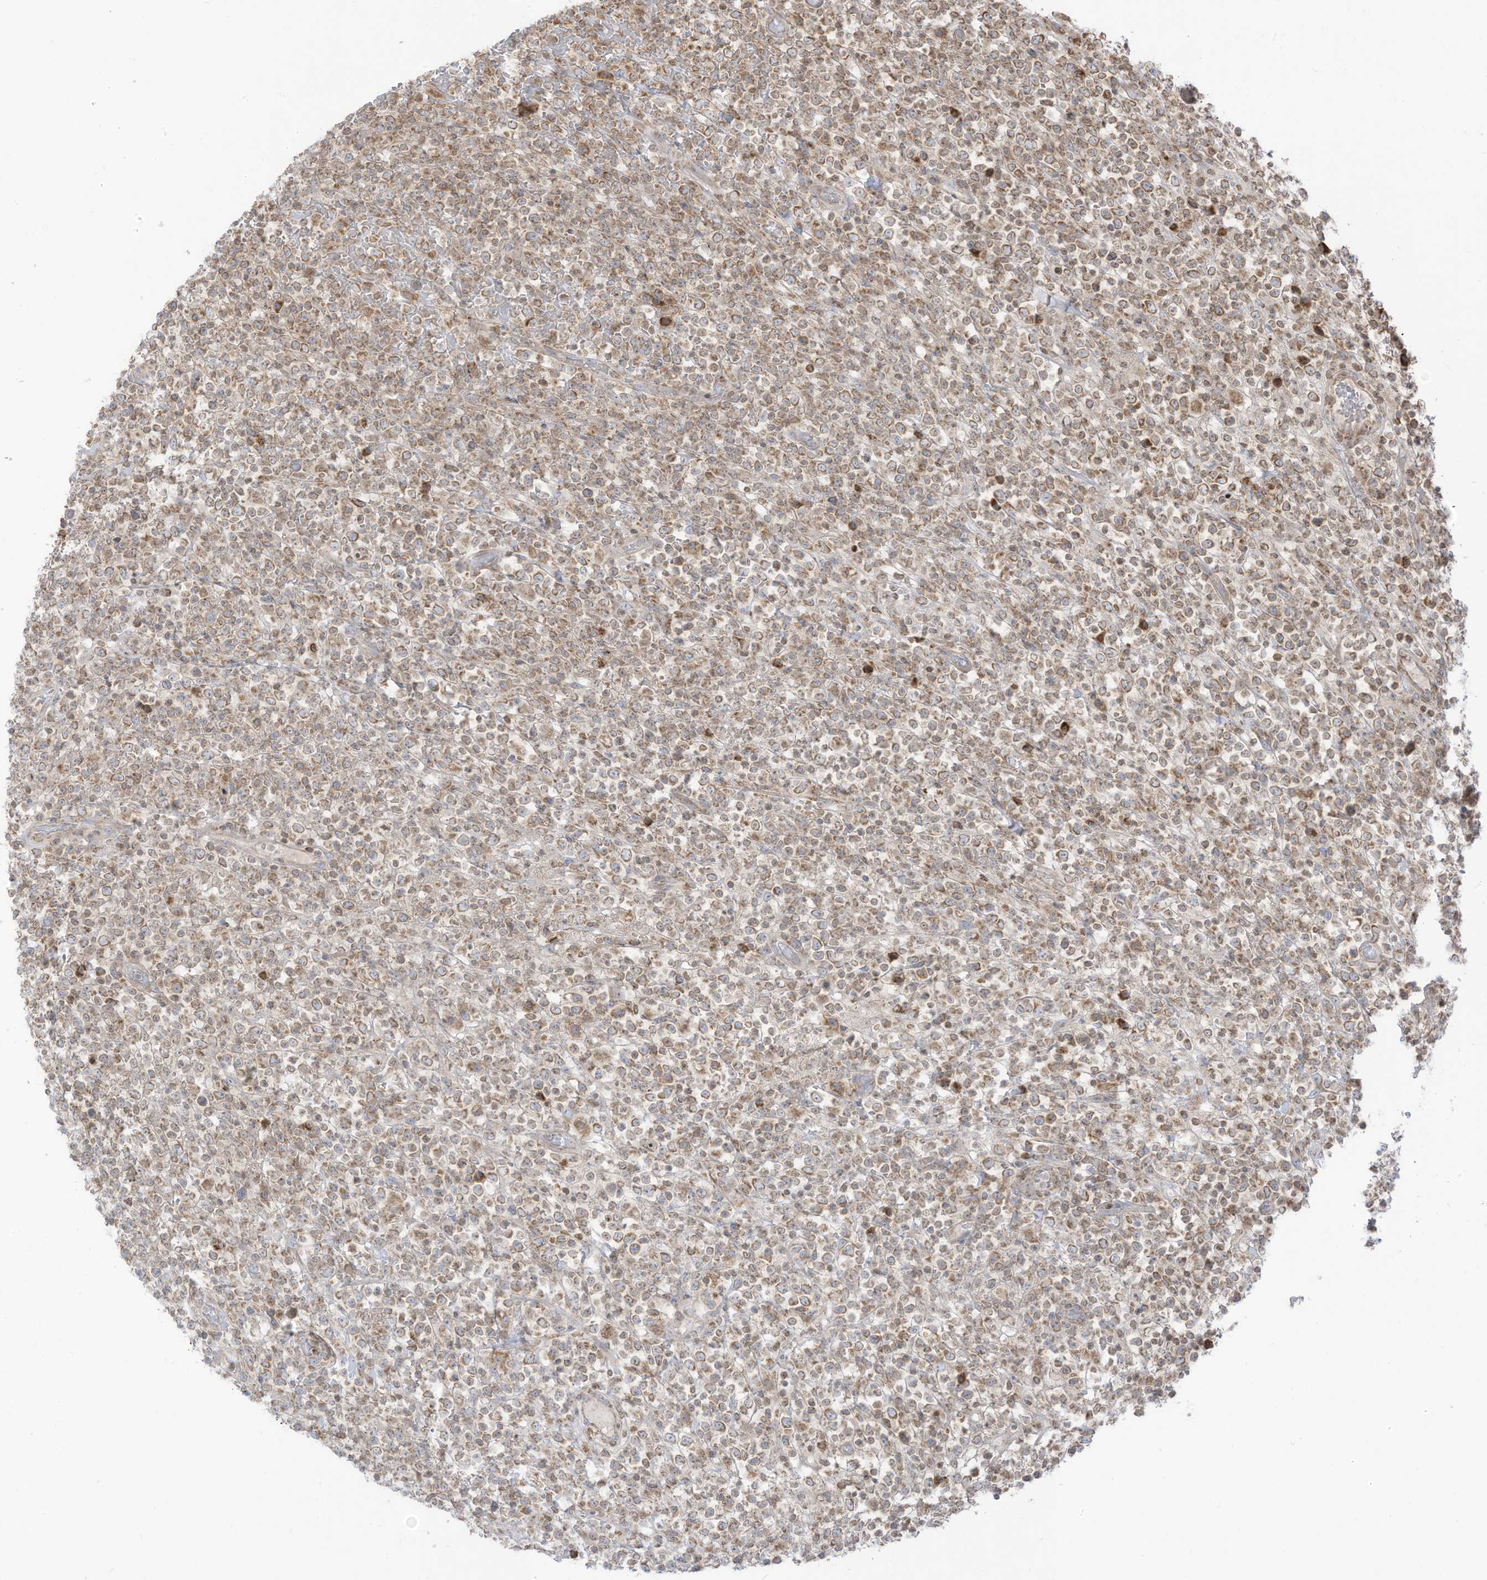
{"staining": {"intensity": "moderate", "quantity": ">75%", "location": "cytoplasmic/membranous"}, "tissue": "lymphoma", "cell_type": "Tumor cells", "image_type": "cancer", "snomed": [{"axis": "morphology", "description": "Malignant lymphoma, non-Hodgkin's type, High grade"}, {"axis": "topography", "description": "Colon"}], "caption": "The image shows staining of lymphoma, revealing moderate cytoplasmic/membranous protein positivity (brown color) within tumor cells. (Stains: DAB (3,3'-diaminobenzidine) in brown, nuclei in blue, Microscopy: brightfield microscopy at high magnification).", "gene": "CGAS", "patient": {"sex": "female", "age": 53}}